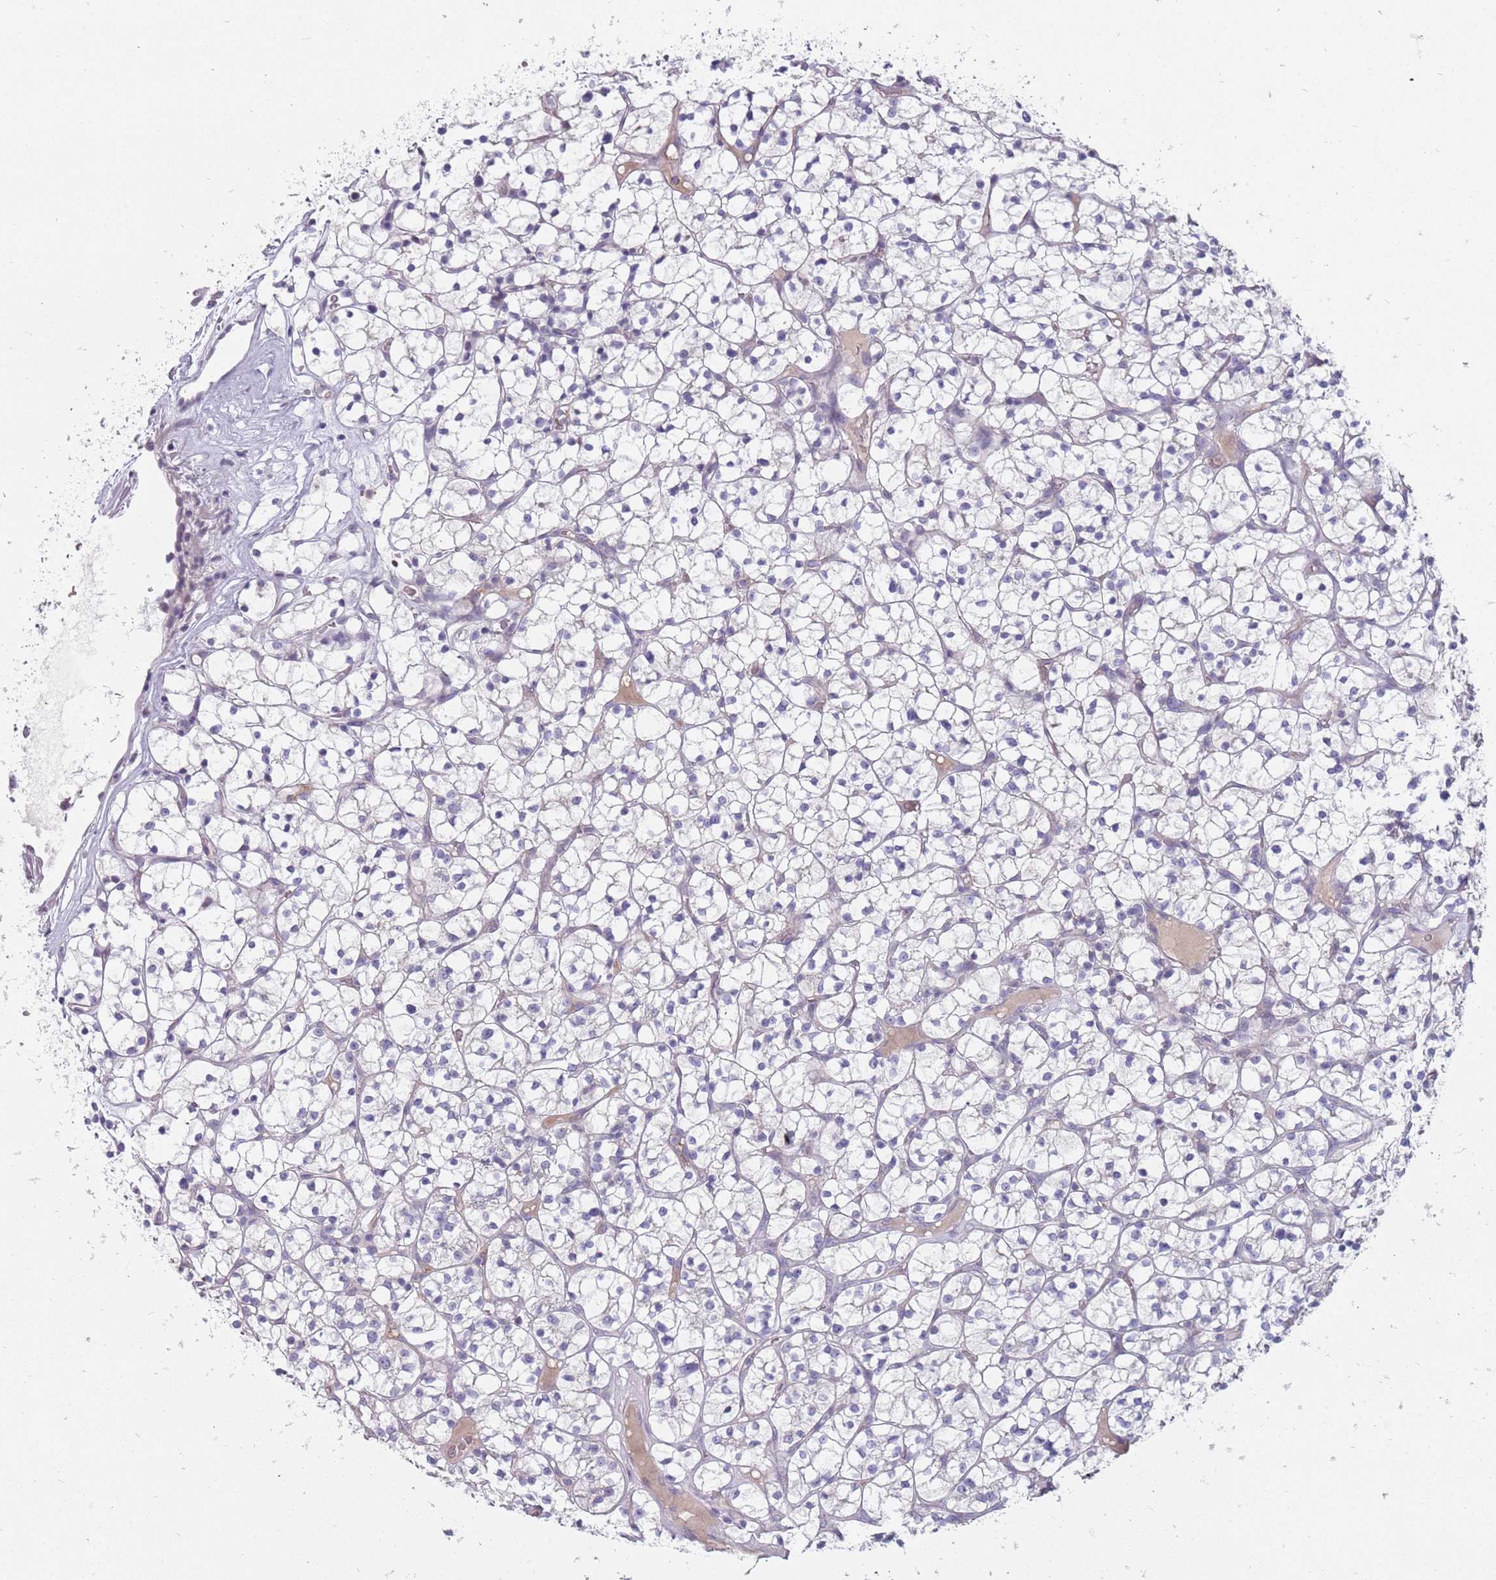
{"staining": {"intensity": "negative", "quantity": "none", "location": "none"}, "tissue": "renal cancer", "cell_type": "Tumor cells", "image_type": "cancer", "snomed": [{"axis": "morphology", "description": "Adenocarcinoma, NOS"}, {"axis": "topography", "description": "Kidney"}], "caption": "An immunohistochemistry (IHC) micrograph of adenocarcinoma (renal) is shown. There is no staining in tumor cells of adenocarcinoma (renal). Nuclei are stained in blue.", "gene": "DDX4", "patient": {"sex": "female", "age": 64}}